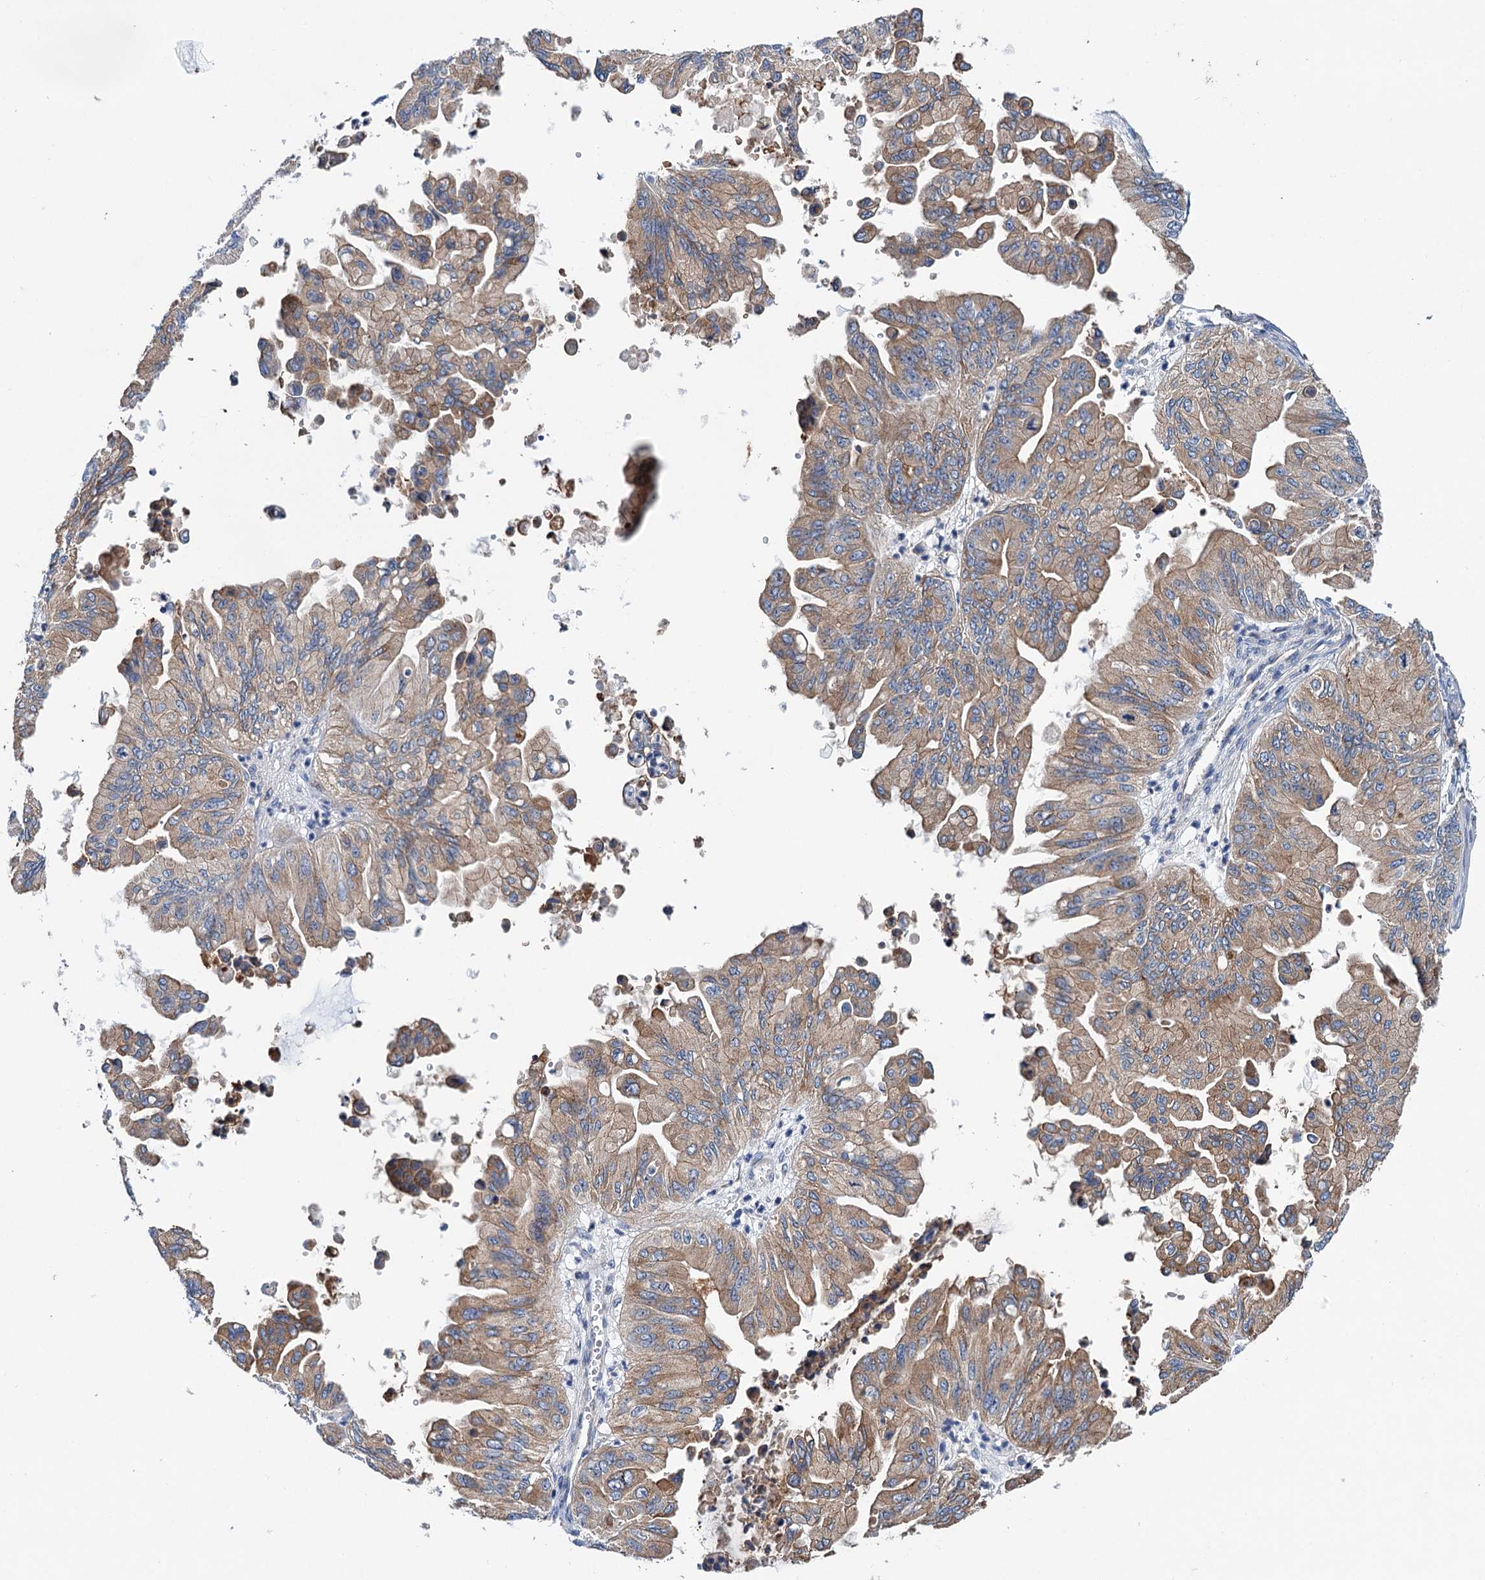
{"staining": {"intensity": "moderate", "quantity": ">75%", "location": "cytoplasmic/membranous"}, "tissue": "ovarian cancer", "cell_type": "Tumor cells", "image_type": "cancer", "snomed": [{"axis": "morphology", "description": "Cystadenocarcinoma, mucinous, NOS"}, {"axis": "topography", "description": "Ovary"}], "caption": "Moderate cytoplasmic/membranous positivity is present in about >75% of tumor cells in ovarian cancer. (Stains: DAB (3,3'-diaminobenzidine) in brown, nuclei in blue, Microscopy: brightfield microscopy at high magnification).", "gene": "TRIM55", "patient": {"sex": "female", "age": 71}}